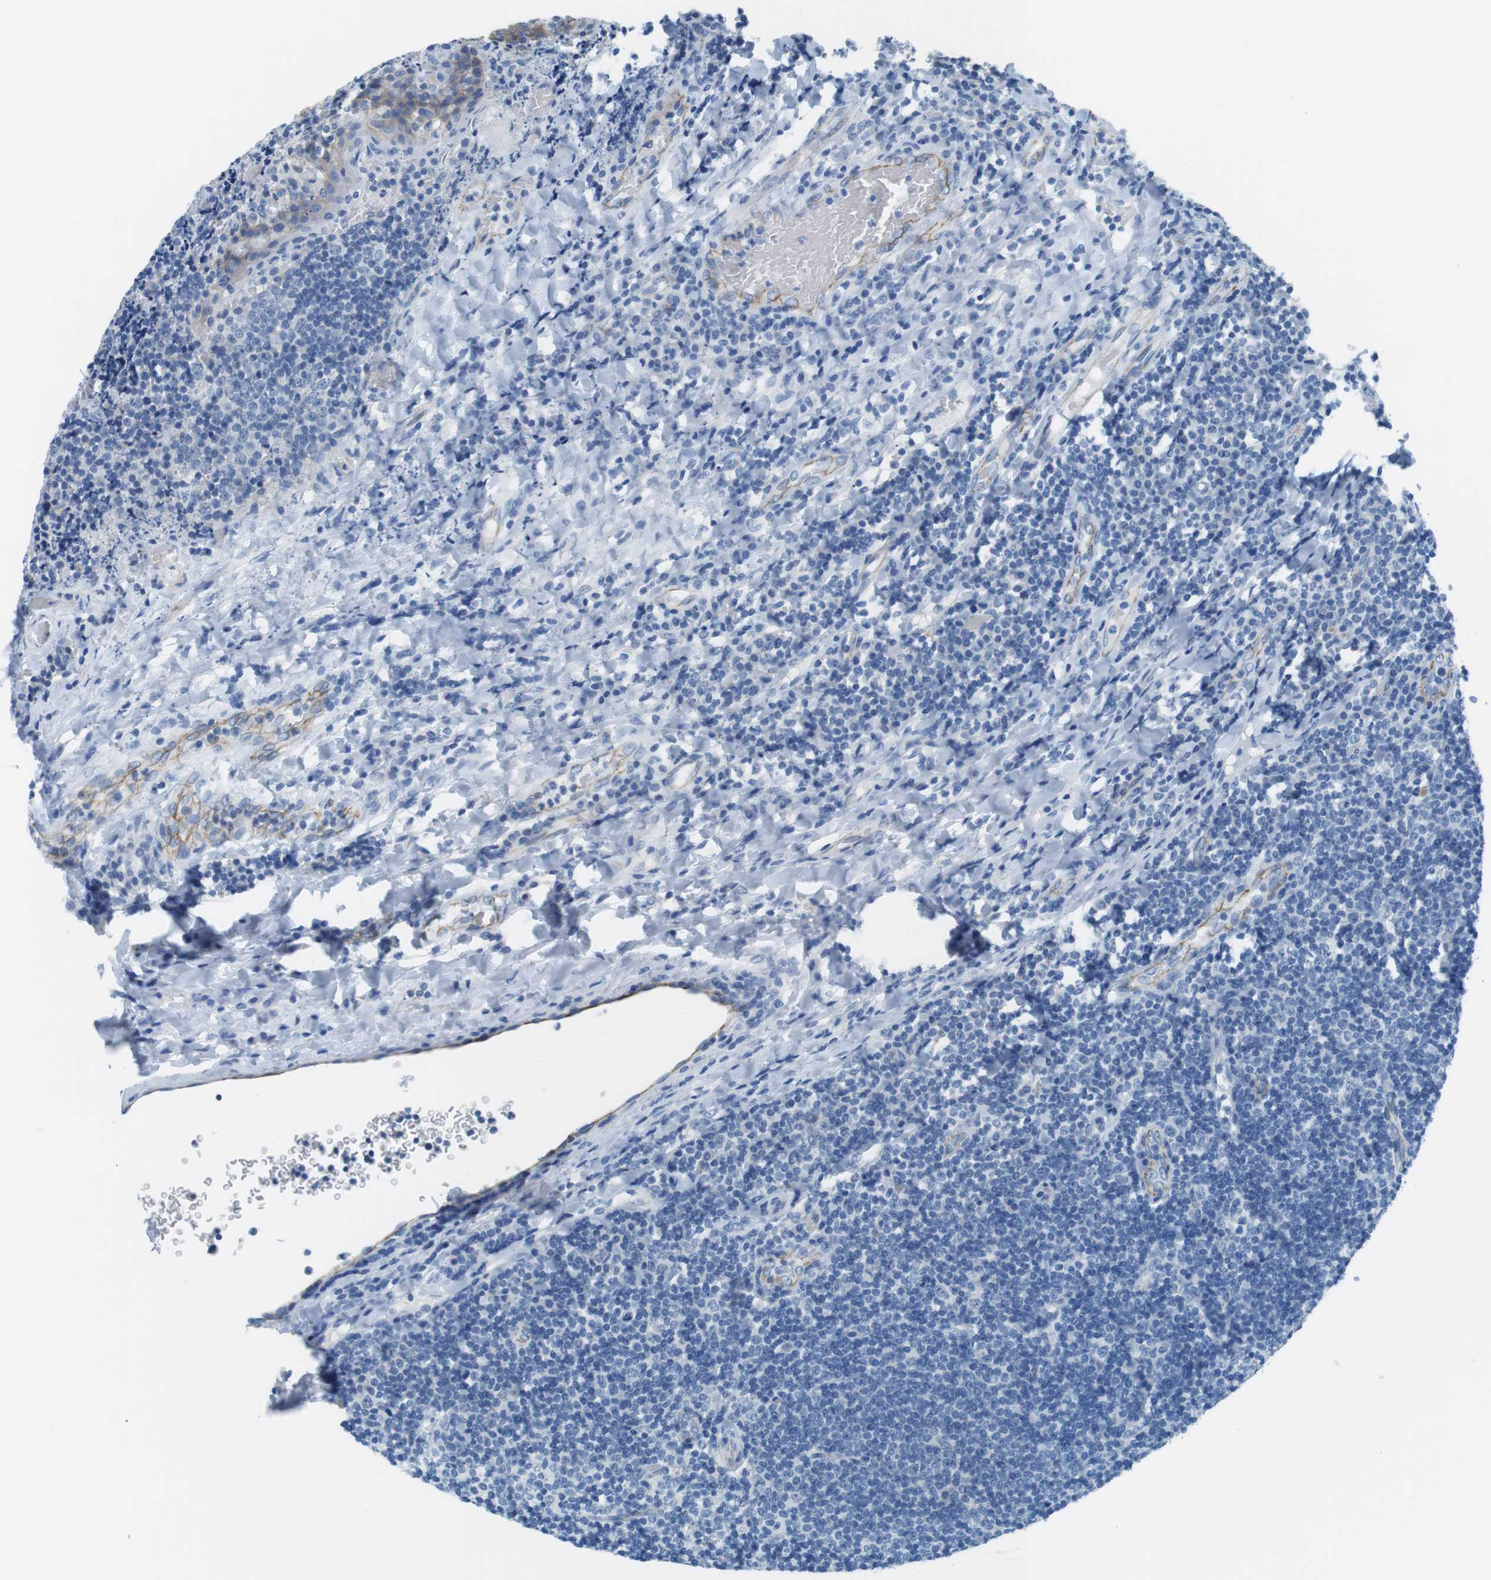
{"staining": {"intensity": "negative", "quantity": "none", "location": "none"}, "tissue": "tonsil", "cell_type": "Germinal center cells", "image_type": "normal", "snomed": [{"axis": "morphology", "description": "Normal tissue, NOS"}, {"axis": "topography", "description": "Tonsil"}], "caption": "Immunohistochemistry (IHC) of normal human tonsil displays no expression in germinal center cells.", "gene": "SLC6A6", "patient": {"sex": "male", "age": 17}}